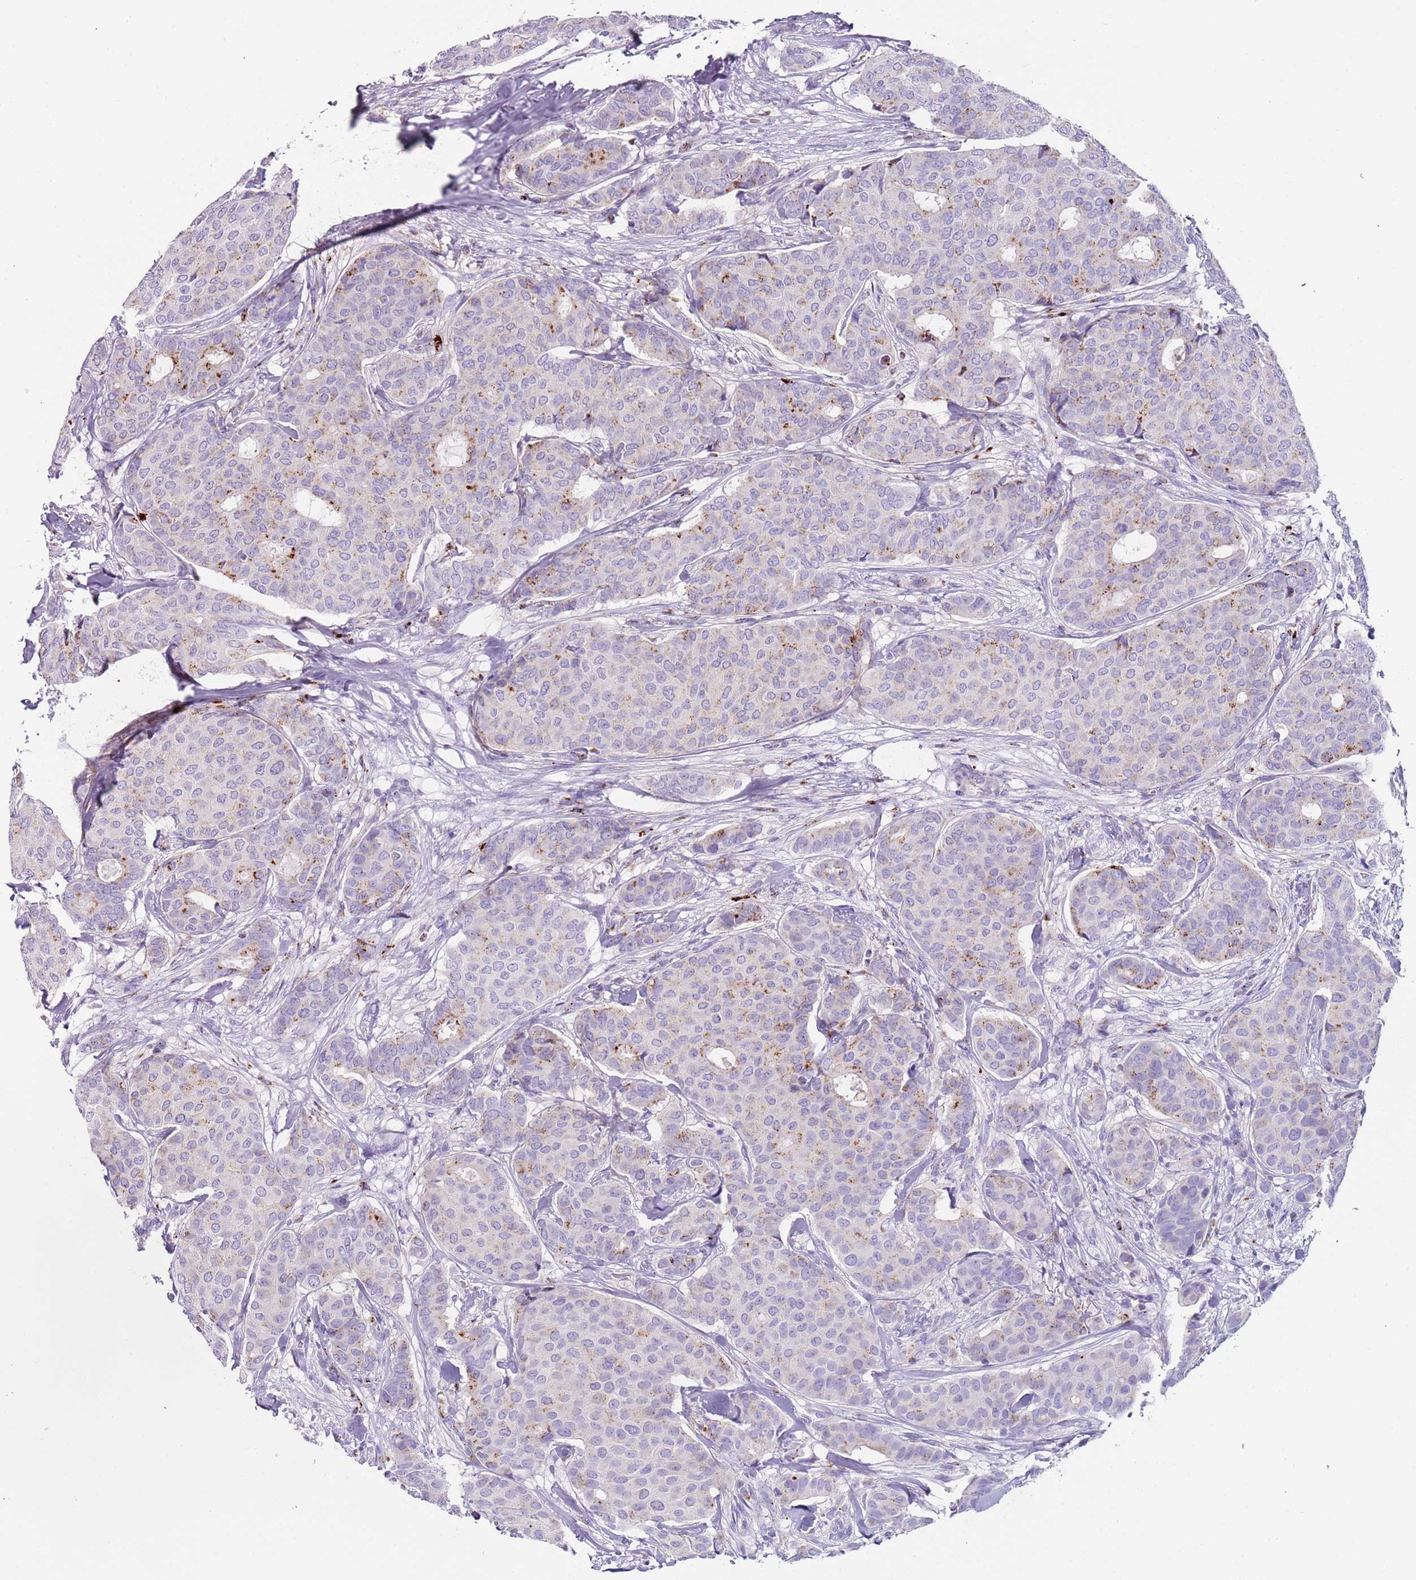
{"staining": {"intensity": "moderate", "quantity": "<25%", "location": "cytoplasmic/membranous"}, "tissue": "breast cancer", "cell_type": "Tumor cells", "image_type": "cancer", "snomed": [{"axis": "morphology", "description": "Duct carcinoma"}, {"axis": "topography", "description": "Breast"}], "caption": "This photomicrograph exhibits immunohistochemistry (IHC) staining of breast cancer (invasive ductal carcinoma), with low moderate cytoplasmic/membranous positivity in about <25% of tumor cells.", "gene": "LRRN3", "patient": {"sex": "female", "age": 75}}